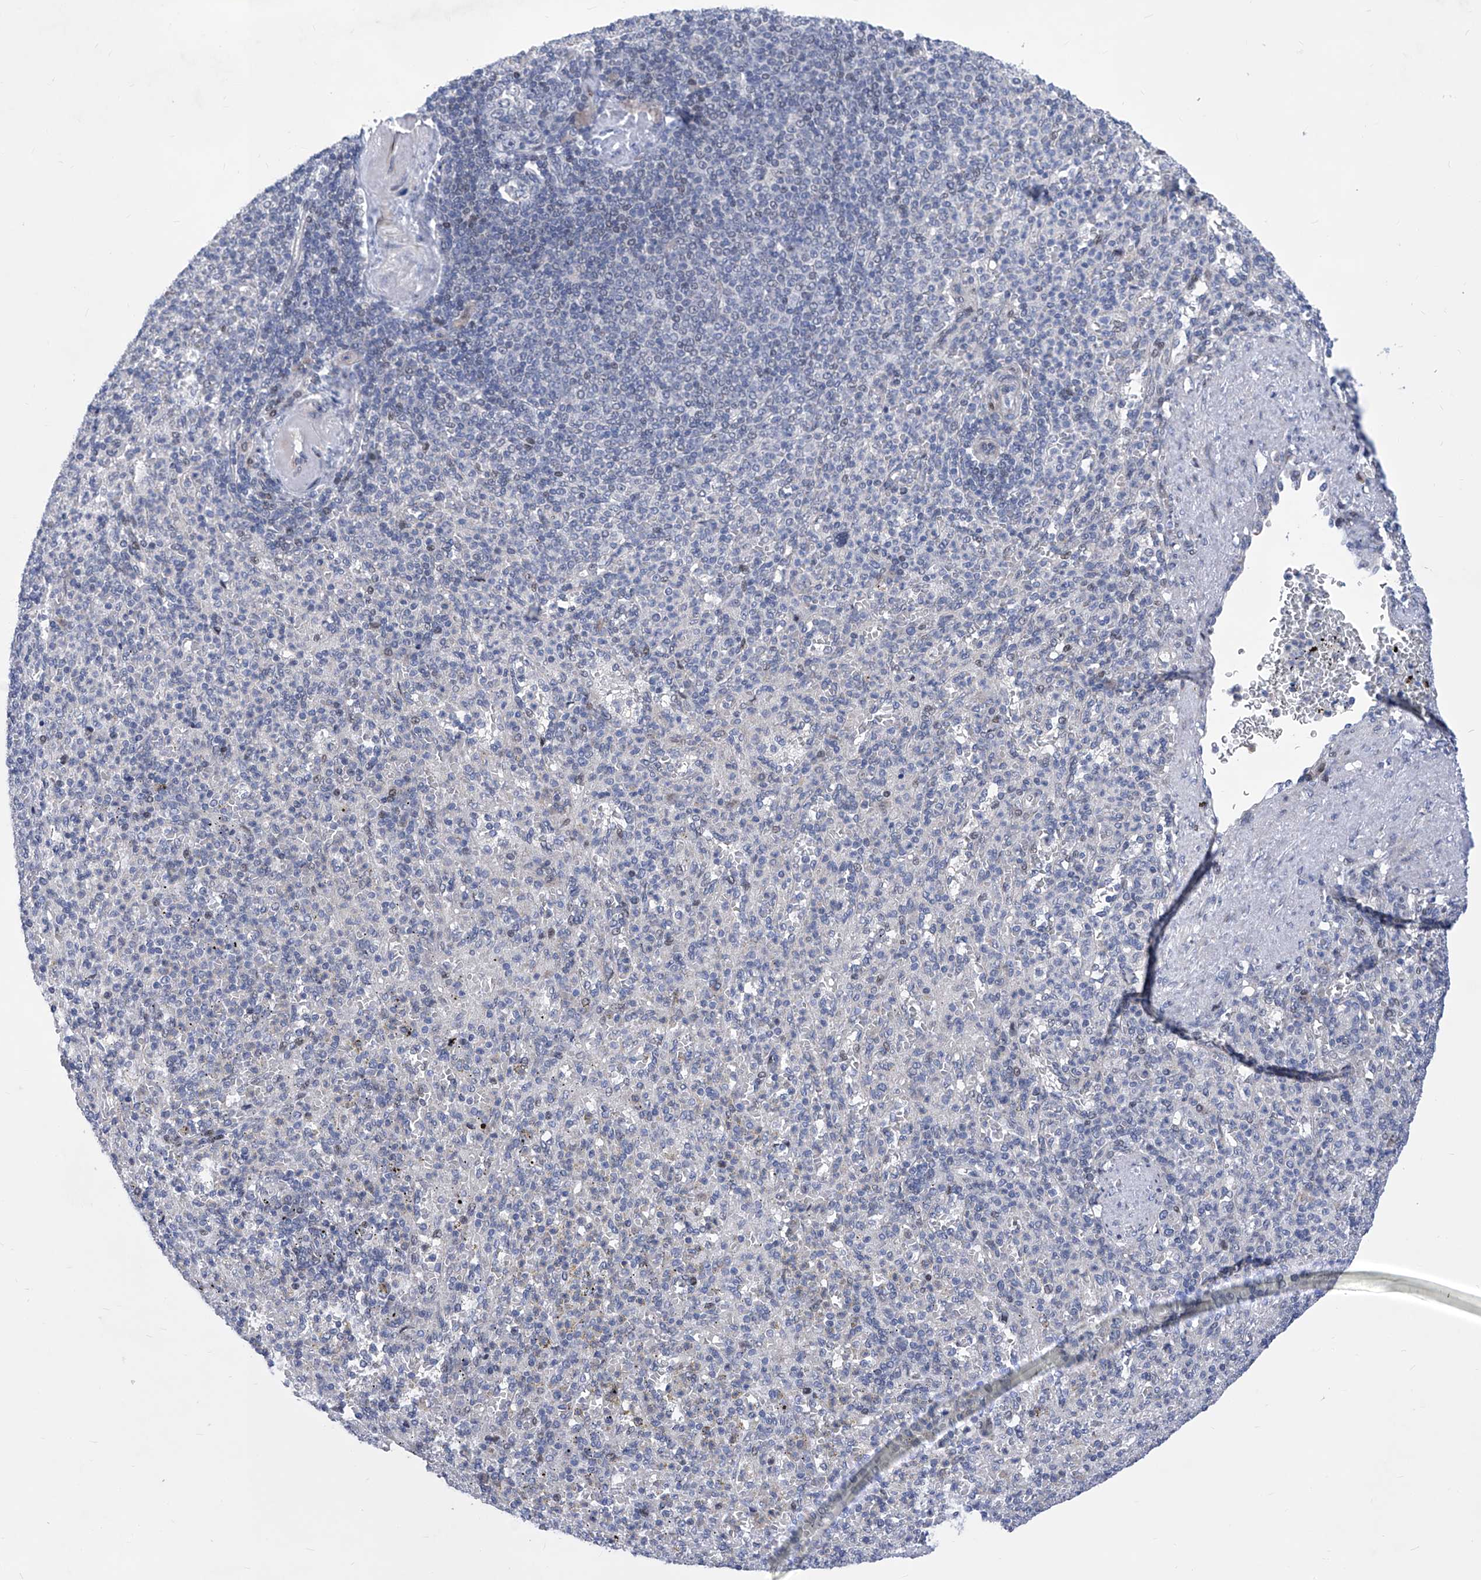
{"staining": {"intensity": "negative", "quantity": "none", "location": "none"}, "tissue": "spleen", "cell_type": "Cells in red pulp", "image_type": "normal", "snomed": [{"axis": "morphology", "description": "Normal tissue, NOS"}, {"axis": "topography", "description": "Spleen"}], "caption": "Benign spleen was stained to show a protein in brown. There is no significant expression in cells in red pulp. (Brightfield microscopy of DAB (3,3'-diaminobenzidine) immunohistochemistry at high magnification).", "gene": "NUFIP1", "patient": {"sex": "female", "age": 74}}